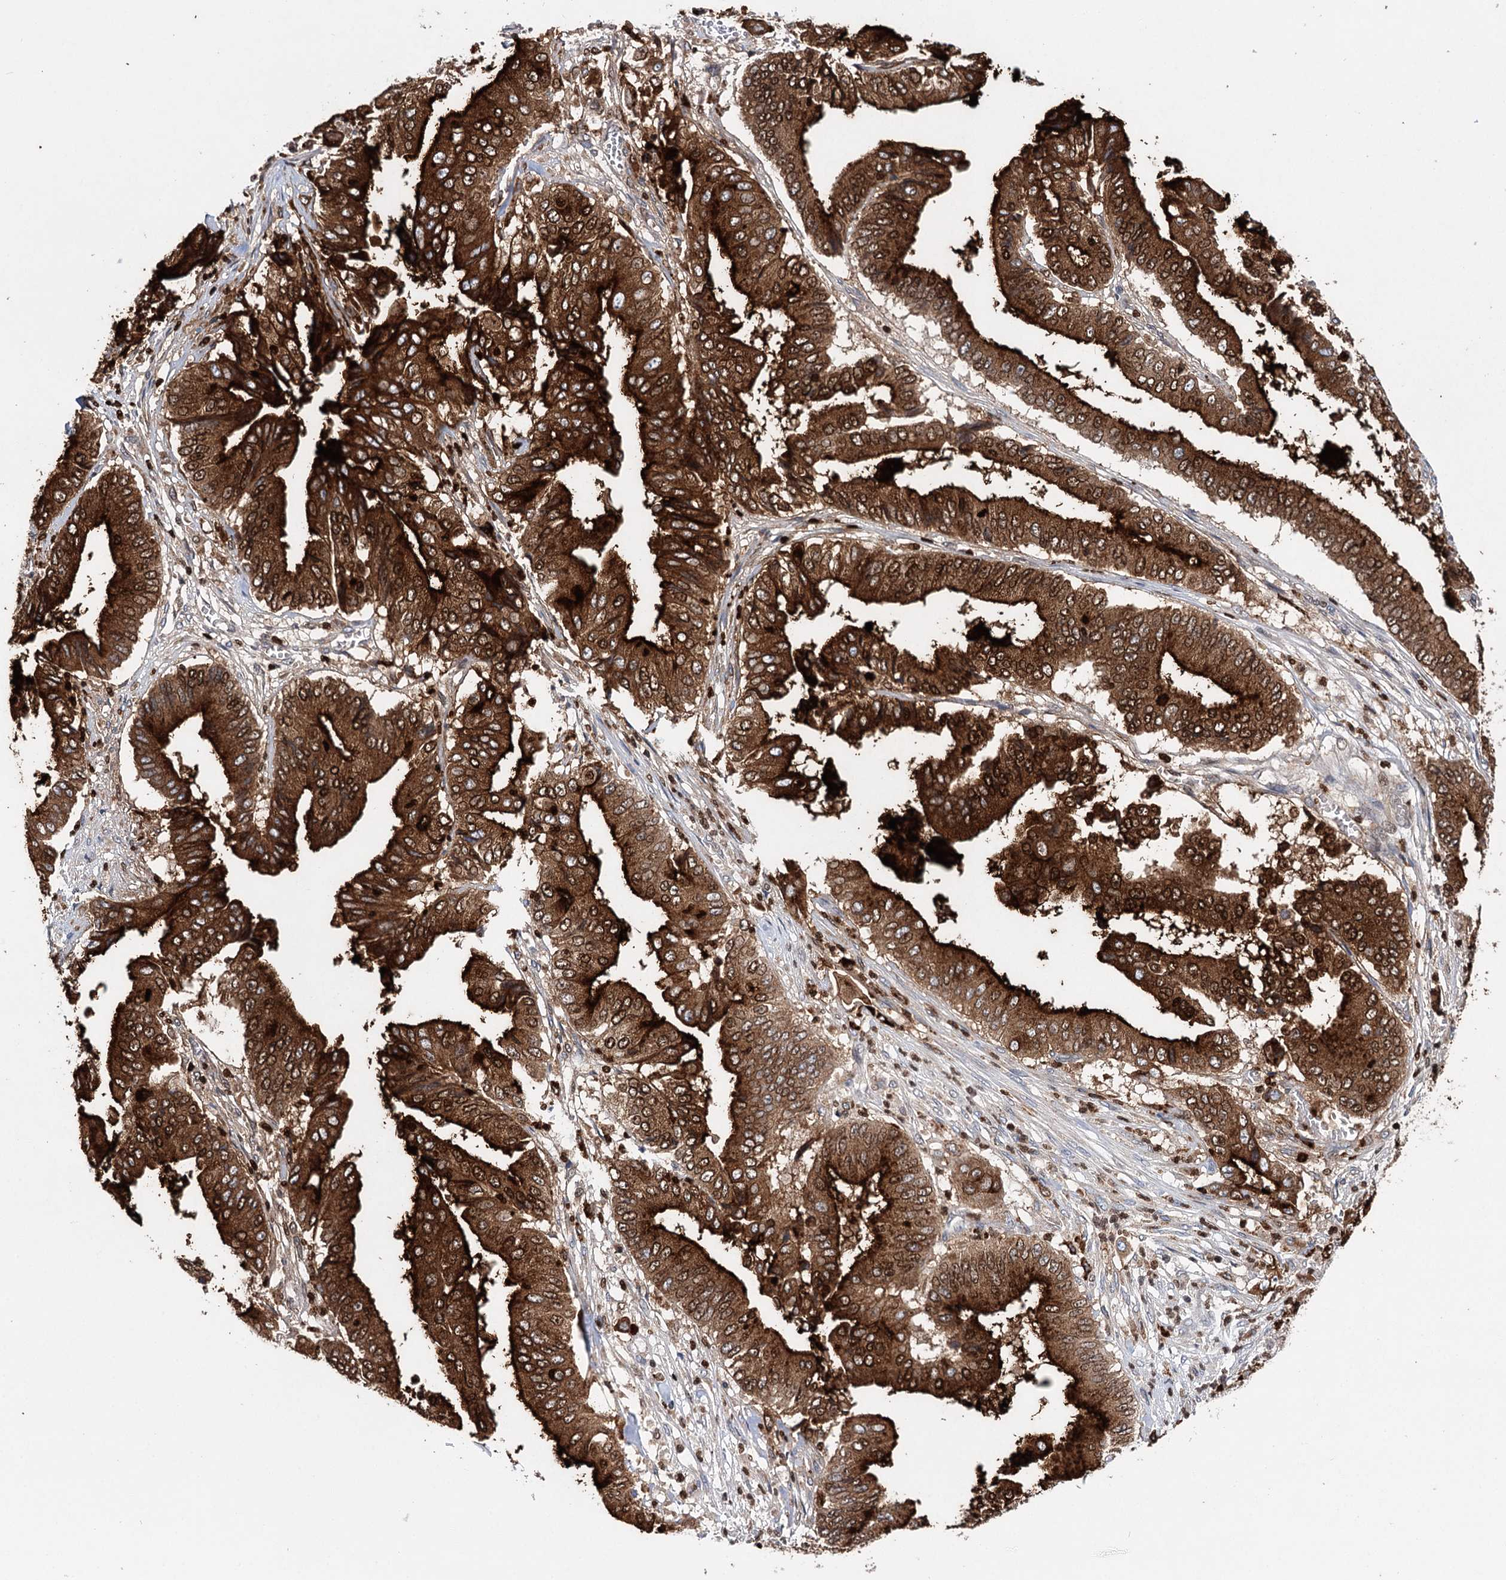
{"staining": {"intensity": "strong", "quantity": ">75%", "location": "cytoplasmic/membranous,nuclear"}, "tissue": "pancreatic cancer", "cell_type": "Tumor cells", "image_type": "cancer", "snomed": [{"axis": "morphology", "description": "Adenocarcinoma, NOS"}, {"axis": "topography", "description": "Pancreas"}], "caption": "This is a micrograph of IHC staining of pancreatic cancer (adenocarcinoma), which shows strong positivity in the cytoplasmic/membranous and nuclear of tumor cells.", "gene": "CEACAM8", "patient": {"sex": "female", "age": 77}}